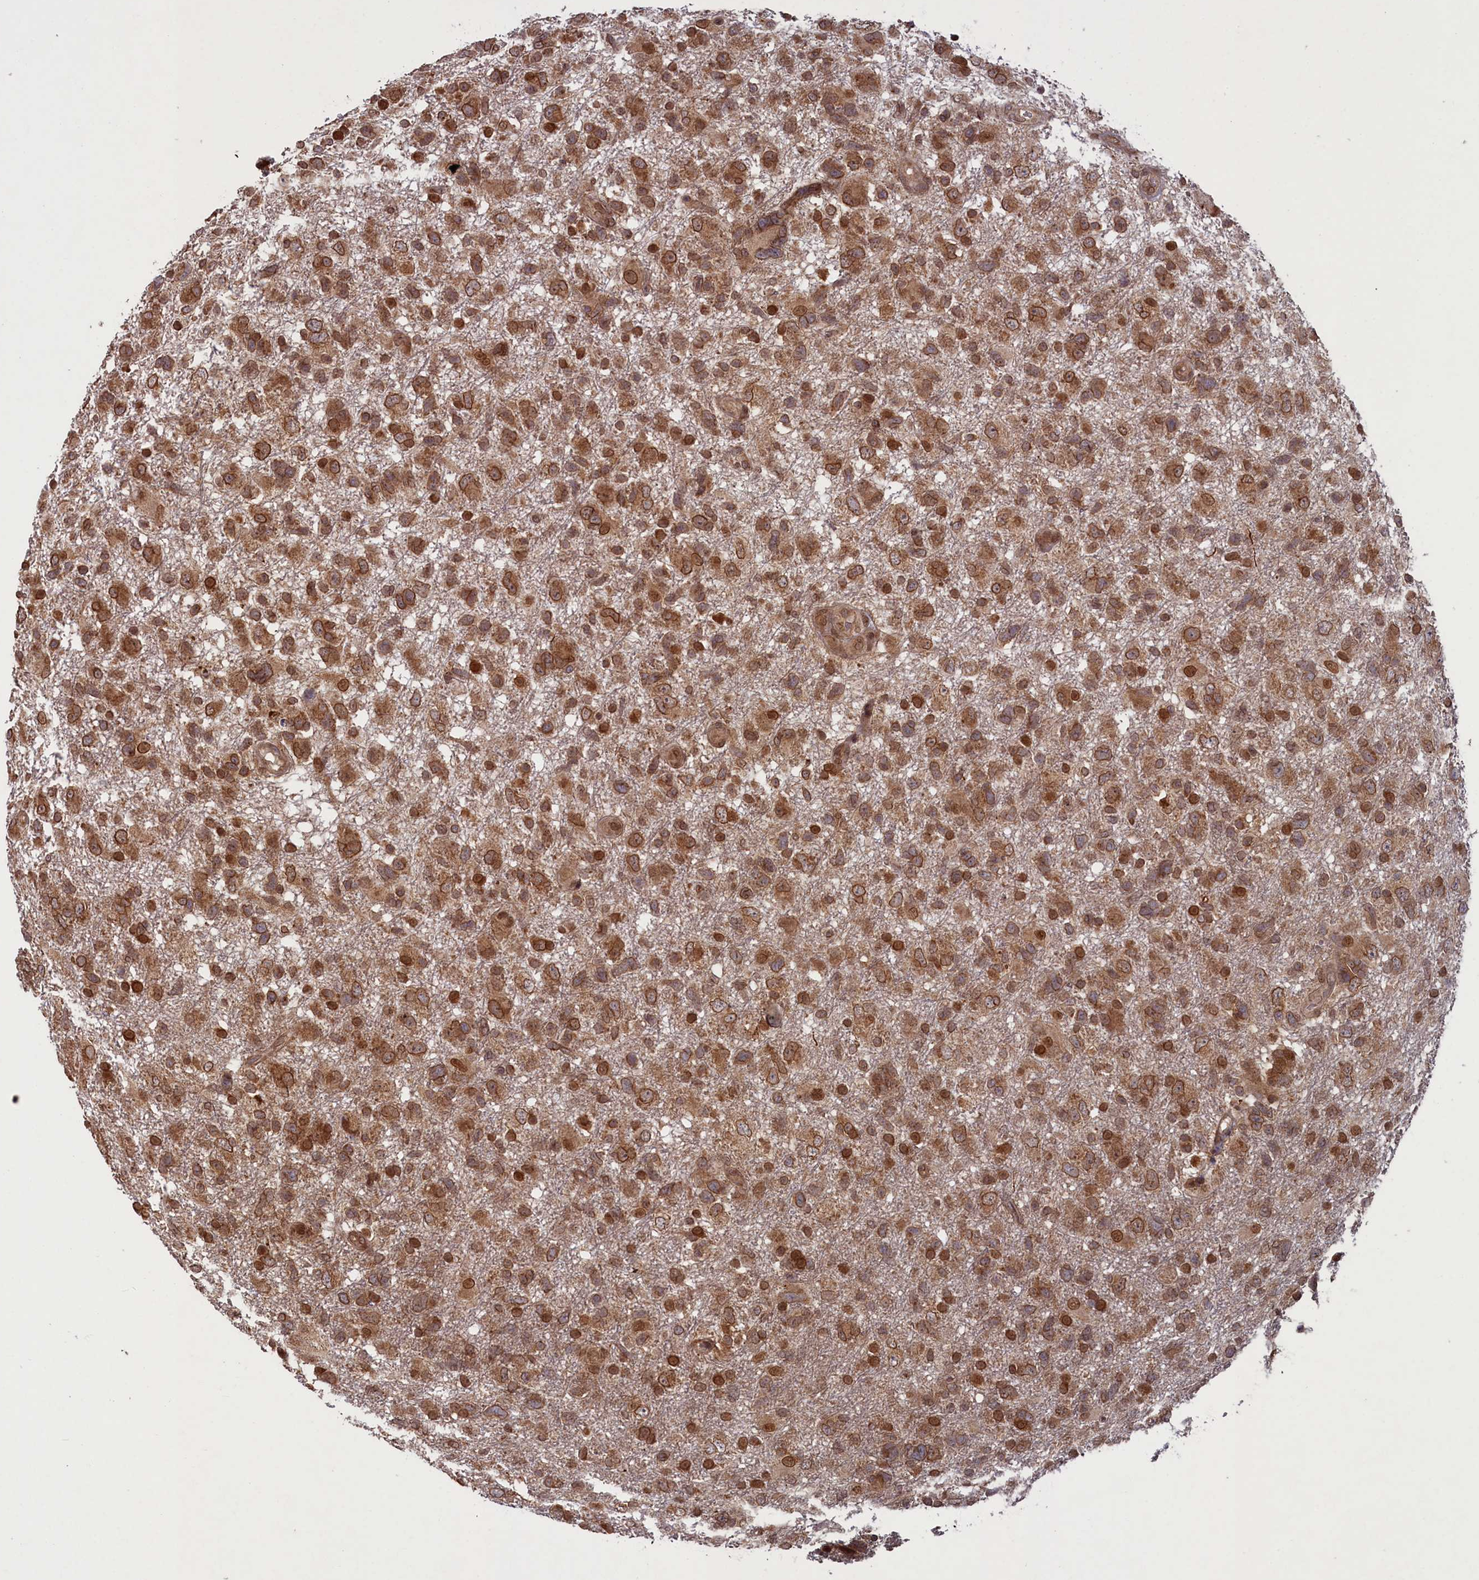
{"staining": {"intensity": "moderate", "quantity": ">75%", "location": "cytoplasmic/membranous,nuclear"}, "tissue": "glioma", "cell_type": "Tumor cells", "image_type": "cancer", "snomed": [{"axis": "morphology", "description": "Glioma, malignant, High grade"}, {"axis": "topography", "description": "Brain"}], "caption": "Tumor cells exhibit moderate cytoplasmic/membranous and nuclear expression in approximately >75% of cells in malignant high-grade glioma.", "gene": "NAE1", "patient": {"sex": "male", "age": 61}}